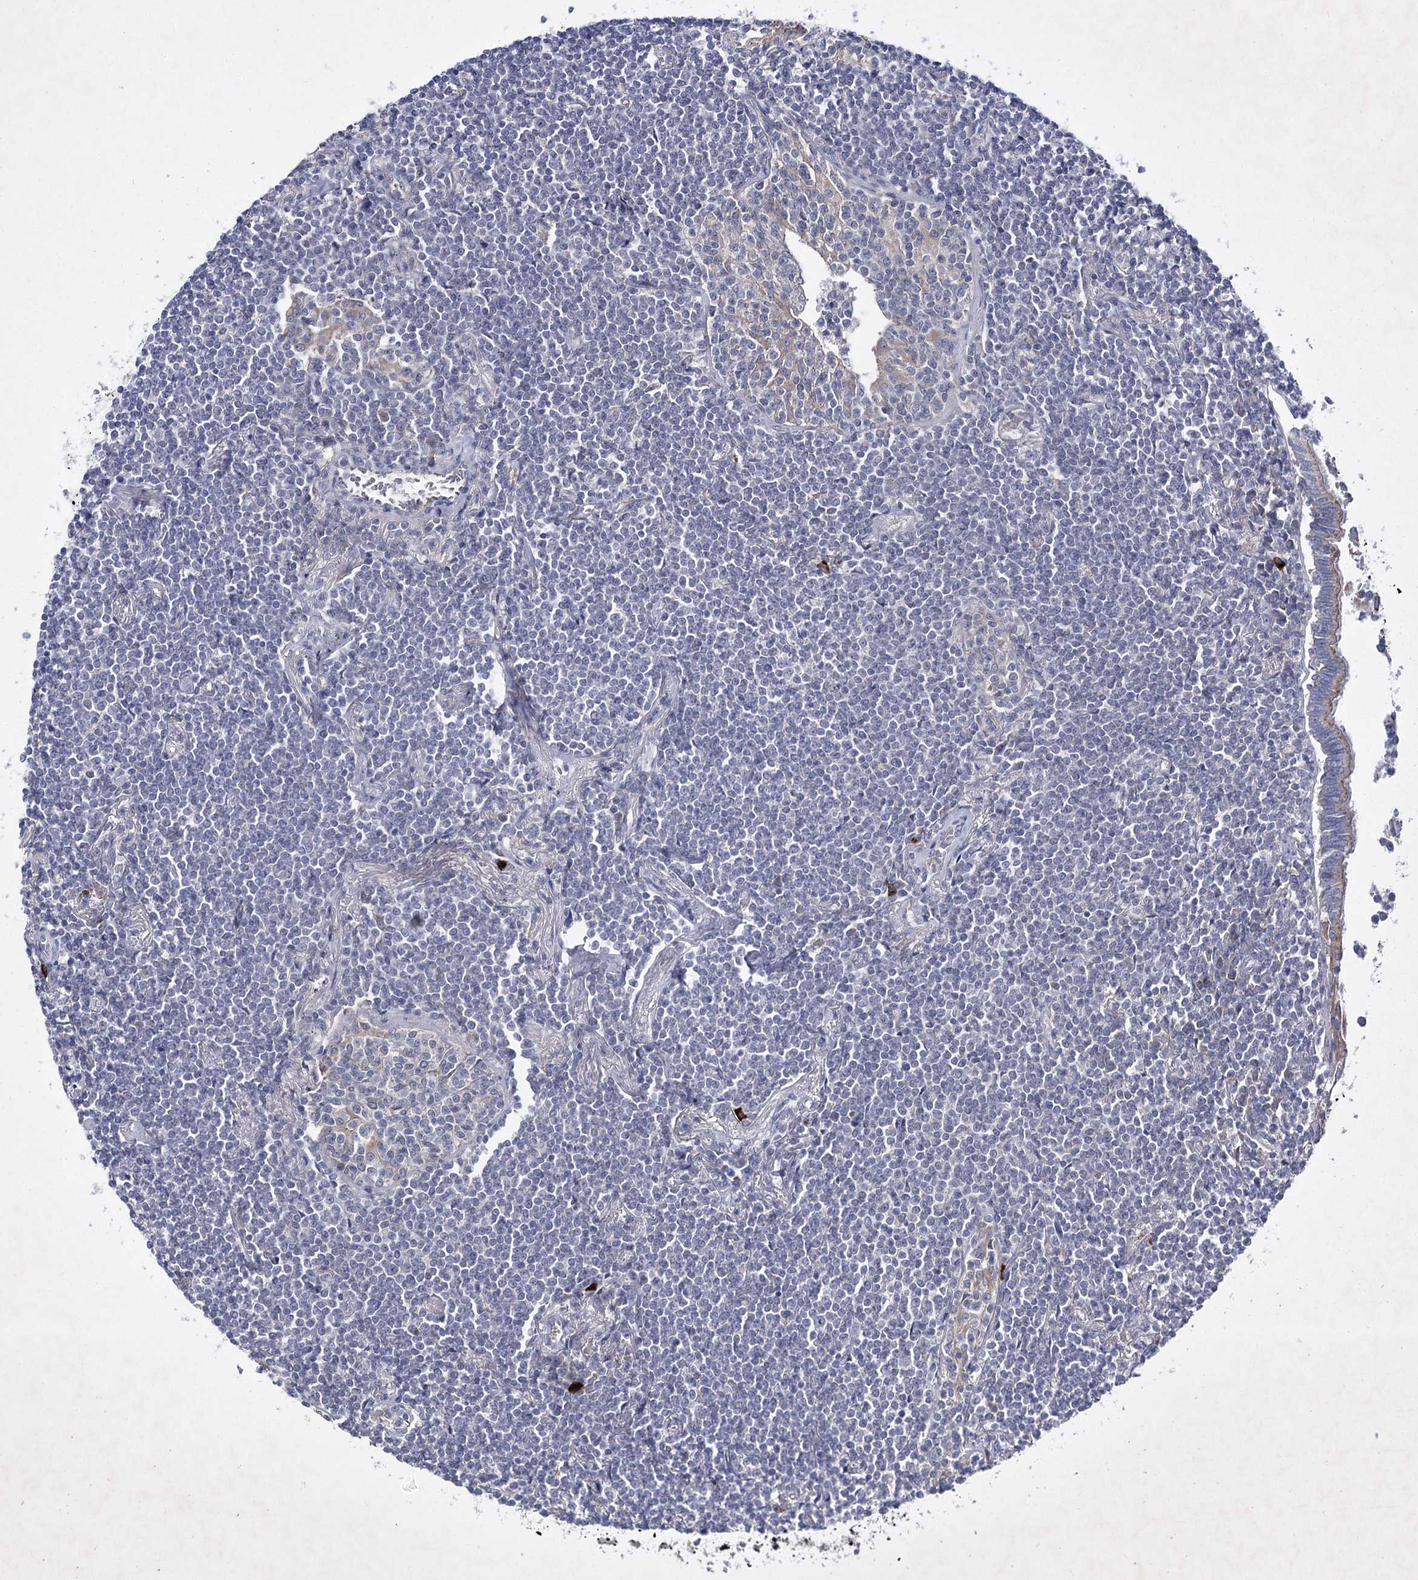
{"staining": {"intensity": "negative", "quantity": "none", "location": "none"}, "tissue": "lymphoma", "cell_type": "Tumor cells", "image_type": "cancer", "snomed": [{"axis": "morphology", "description": "Malignant lymphoma, non-Hodgkin's type, Low grade"}, {"axis": "topography", "description": "Lung"}], "caption": "A micrograph of human lymphoma is negative for staining in tumor cells. (DAB immunohistochemistry (IHC) with hematoxylin counter stain).", "gene": "COX15", "patient": {"sex": "female", "age": 71}}